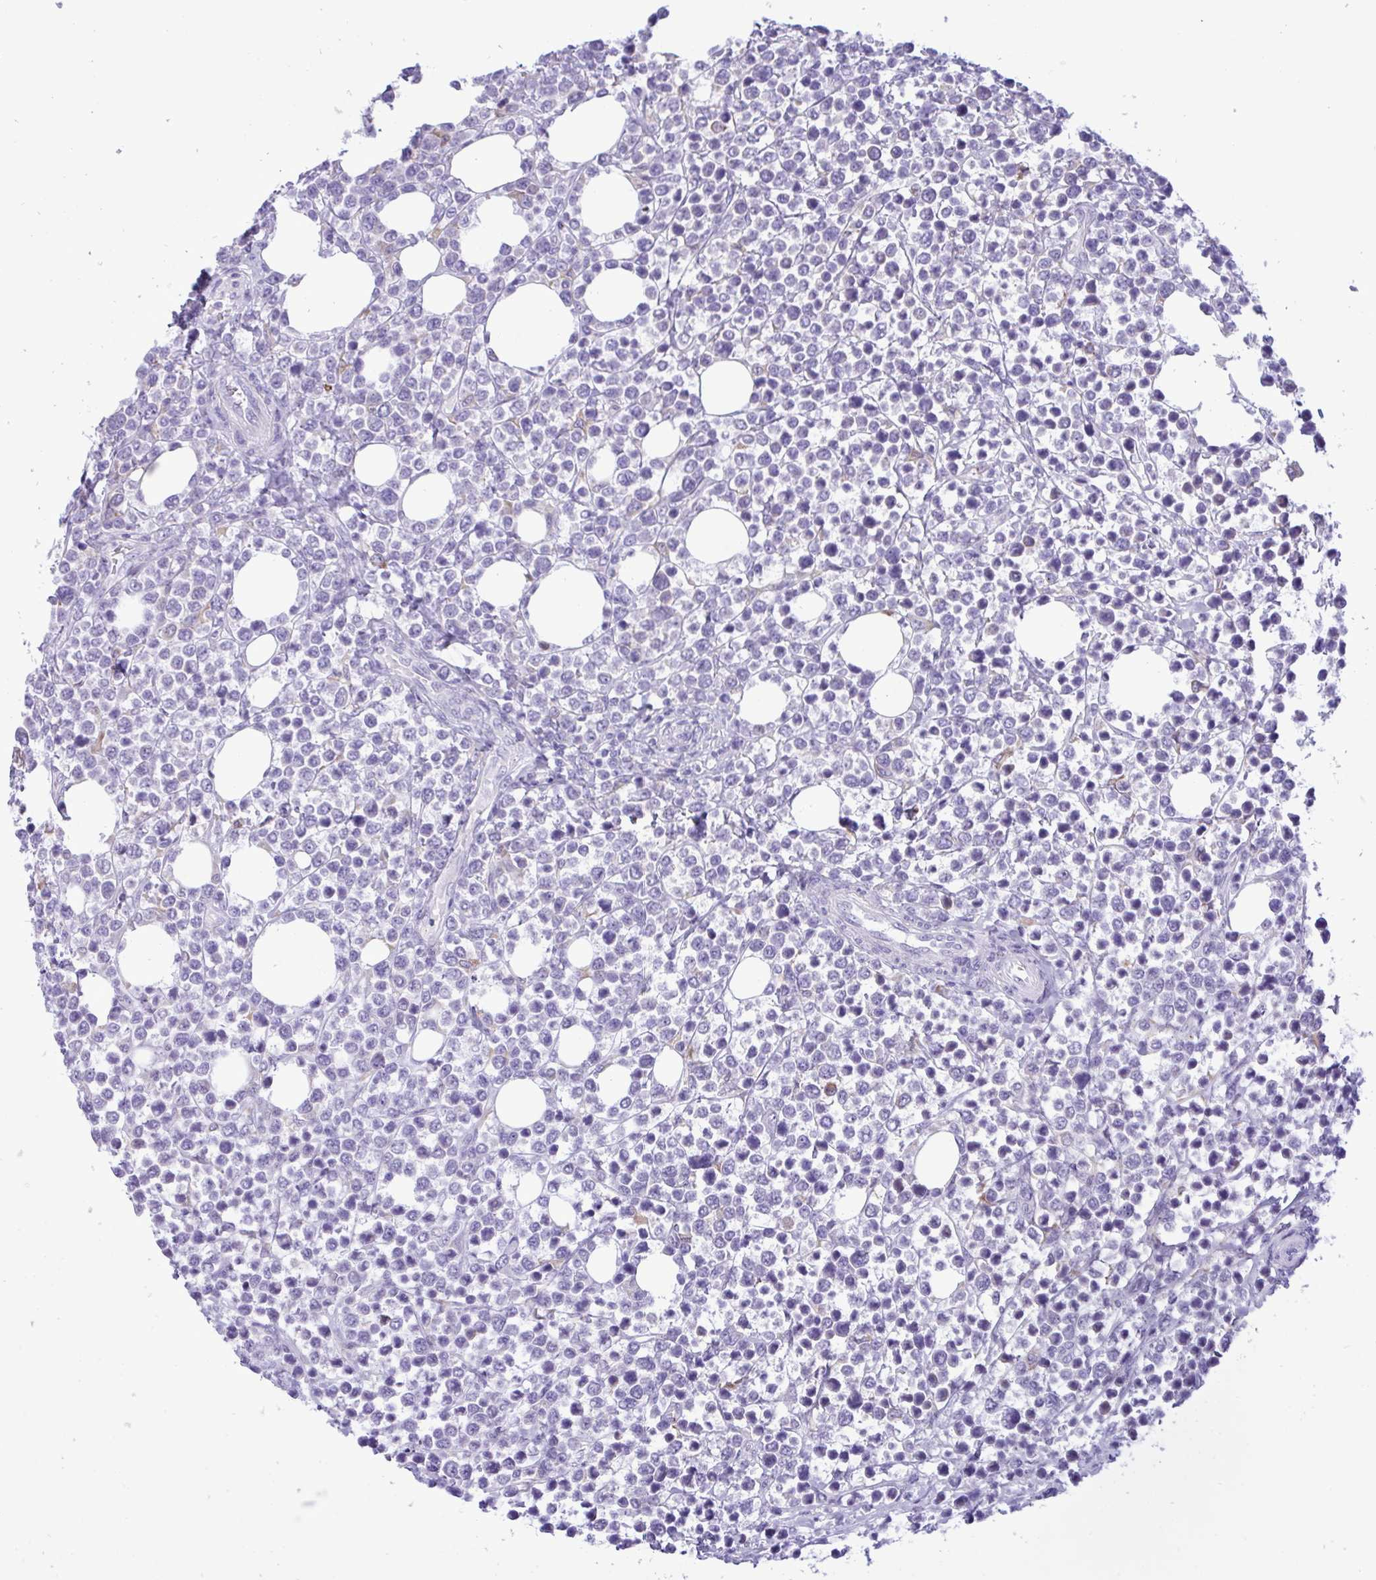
{"staining": {"intensity": "negative", "quantity": "none", "location": "none"}, "tissue": "lymphoma", "cell_type": "Tumor cells", "image_type": "cancer", "snomed": [{"axis": "morphology", "description": "Malignant lymphoma, non-Hodgkin's type, High grade"}, {"axis": "topography", "description": "Soft tissue"}], "caption": "Human lymphoma stained for a protein using immunohistochemistry exhibits no expression in tumor cells.", "gene": "SREBF1", "patient": {"sex": "female", "age": 56}}